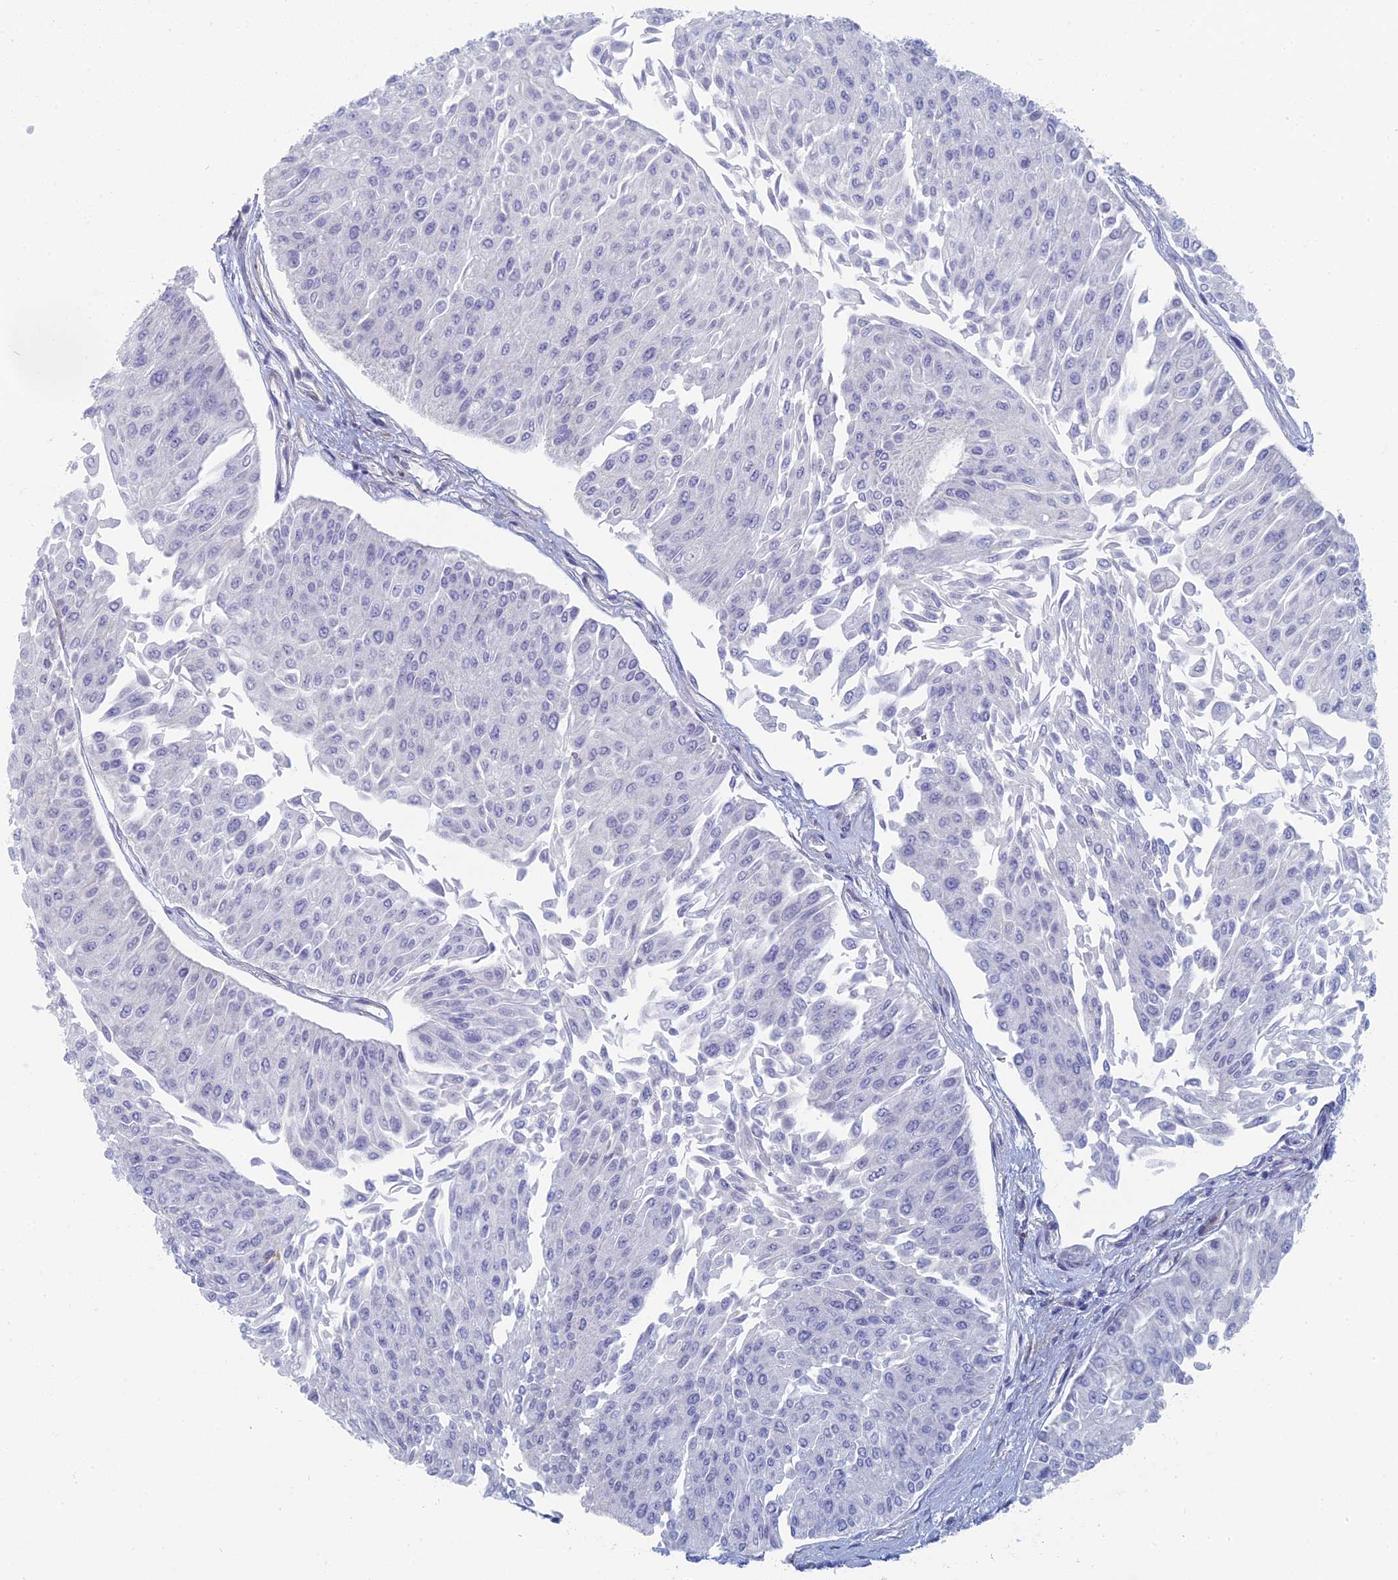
{"staining": {"intensity": "negative", "quantity": "none", "location": "none"}, "tissue": "urothelial cancer", "cell_type": "Tumor cells", "image_type": "cancer", "snomed": [{"axis": "morphology", "description": "Urothelial carcinoma, Low grade"}, {"axis": "topography", "description": "Urinary bladder"}], "caption": "A high-resolution image shows immunohistochemistry (IHC) staining of urothelial cancer, which demonstrates no significant expression in tumor cells.", "gene": "ALMS1", "patient": {"sex": "male", "age": 67}}